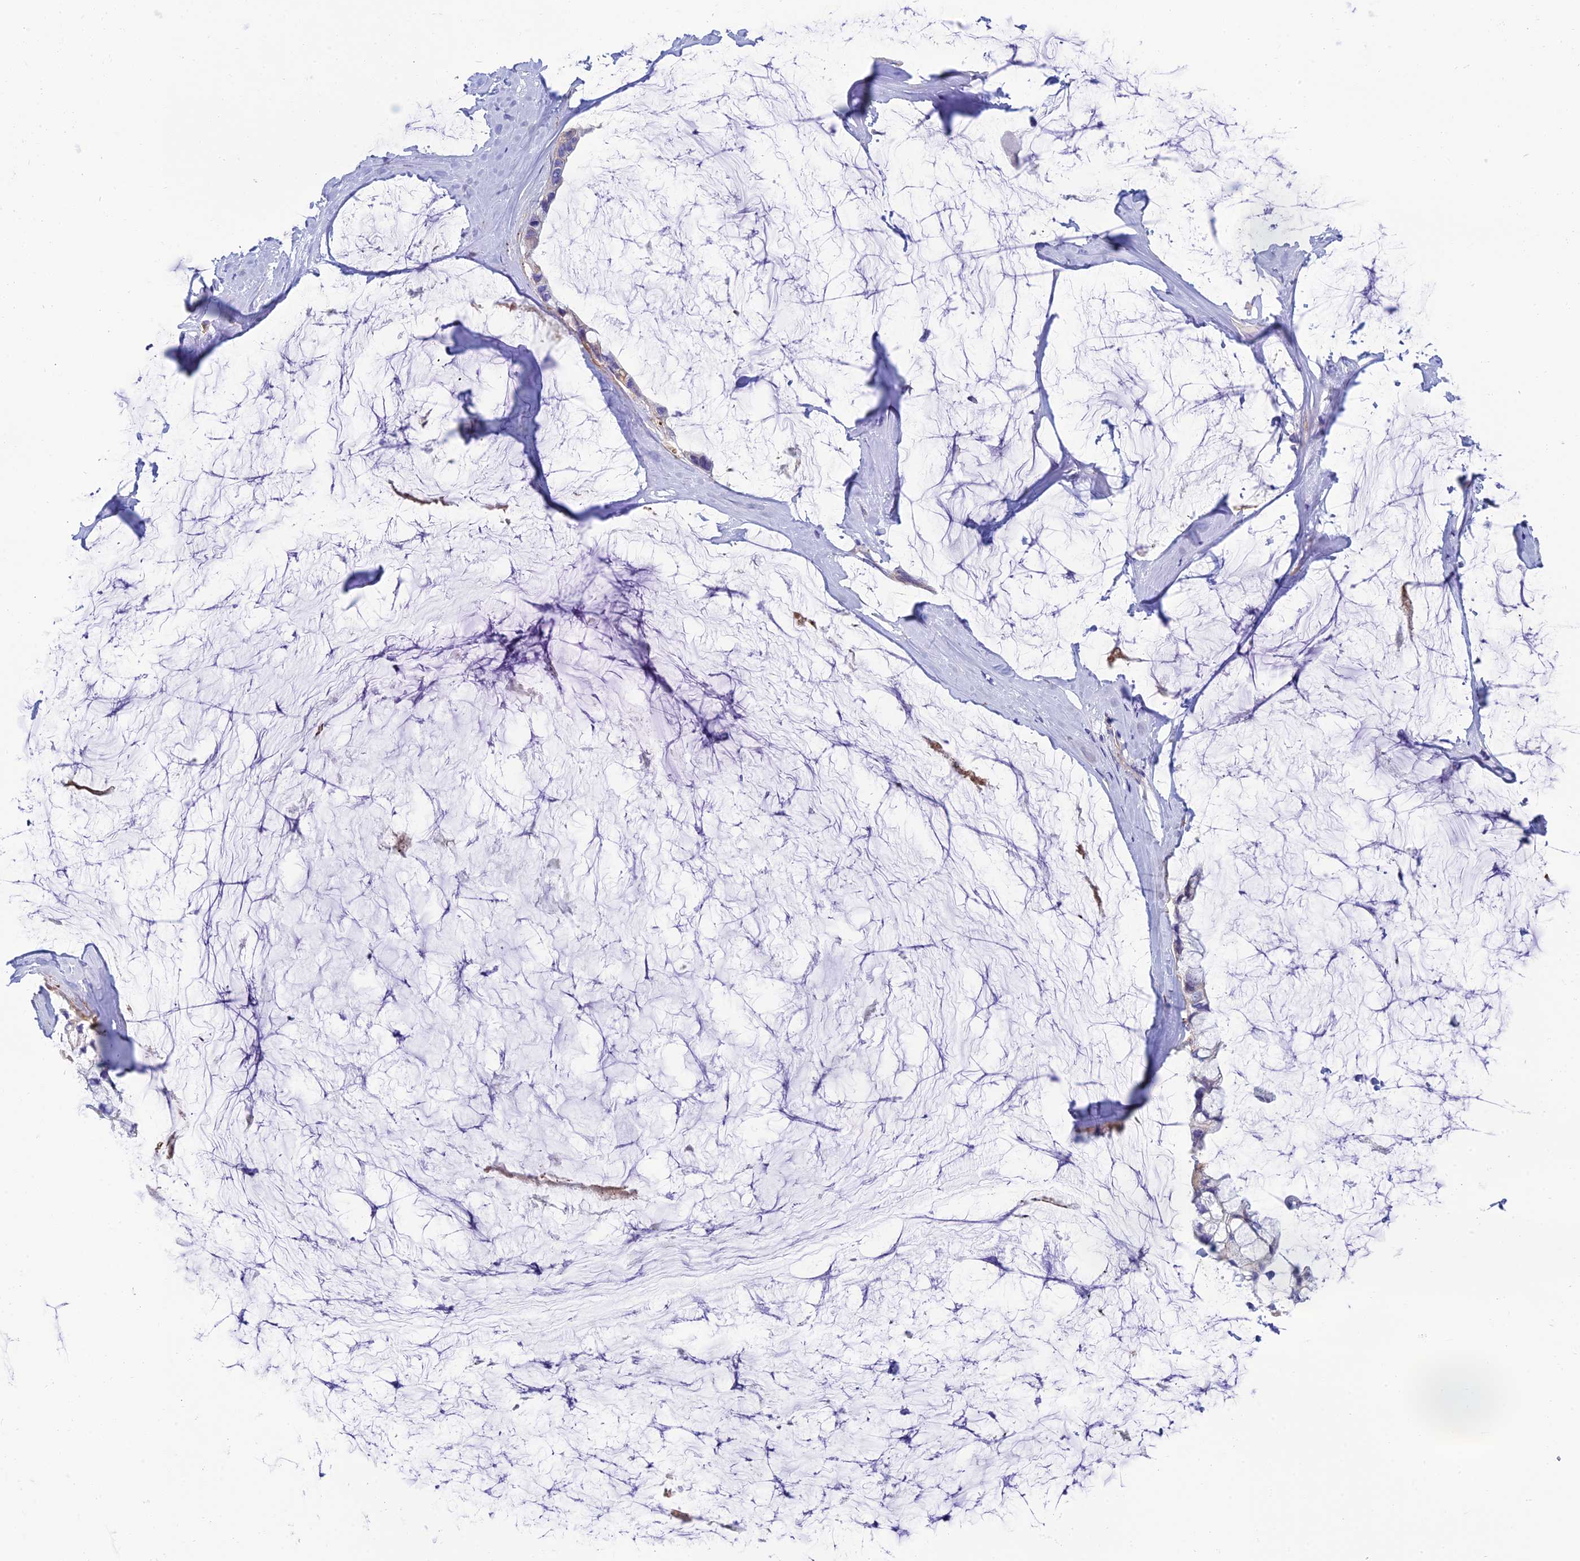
{"staining": {"intensity": "negative", "quantity": "none", "location": "none"}, "tissue": "ovarian cancer", "cell_type": "Tumor cells", "image_type": "cancer", "snomed": [{"axis": "morphology", "description": "Cystadenocarcinoma, mucinous, NOS"}, {"axis": "topography", "description": "Ovary"}], "caption": "IHC photomicrograph of human mucinous cystadenocarcinoma (ovarian) stained for a protein (brown), which displays no staining in tumor cells. (DAB (3,3'-diaminobenzidine) IHC with hematoxylin counter stain).", "gene": "MACIR", "patient": {"sex": "female", "age": 39}}